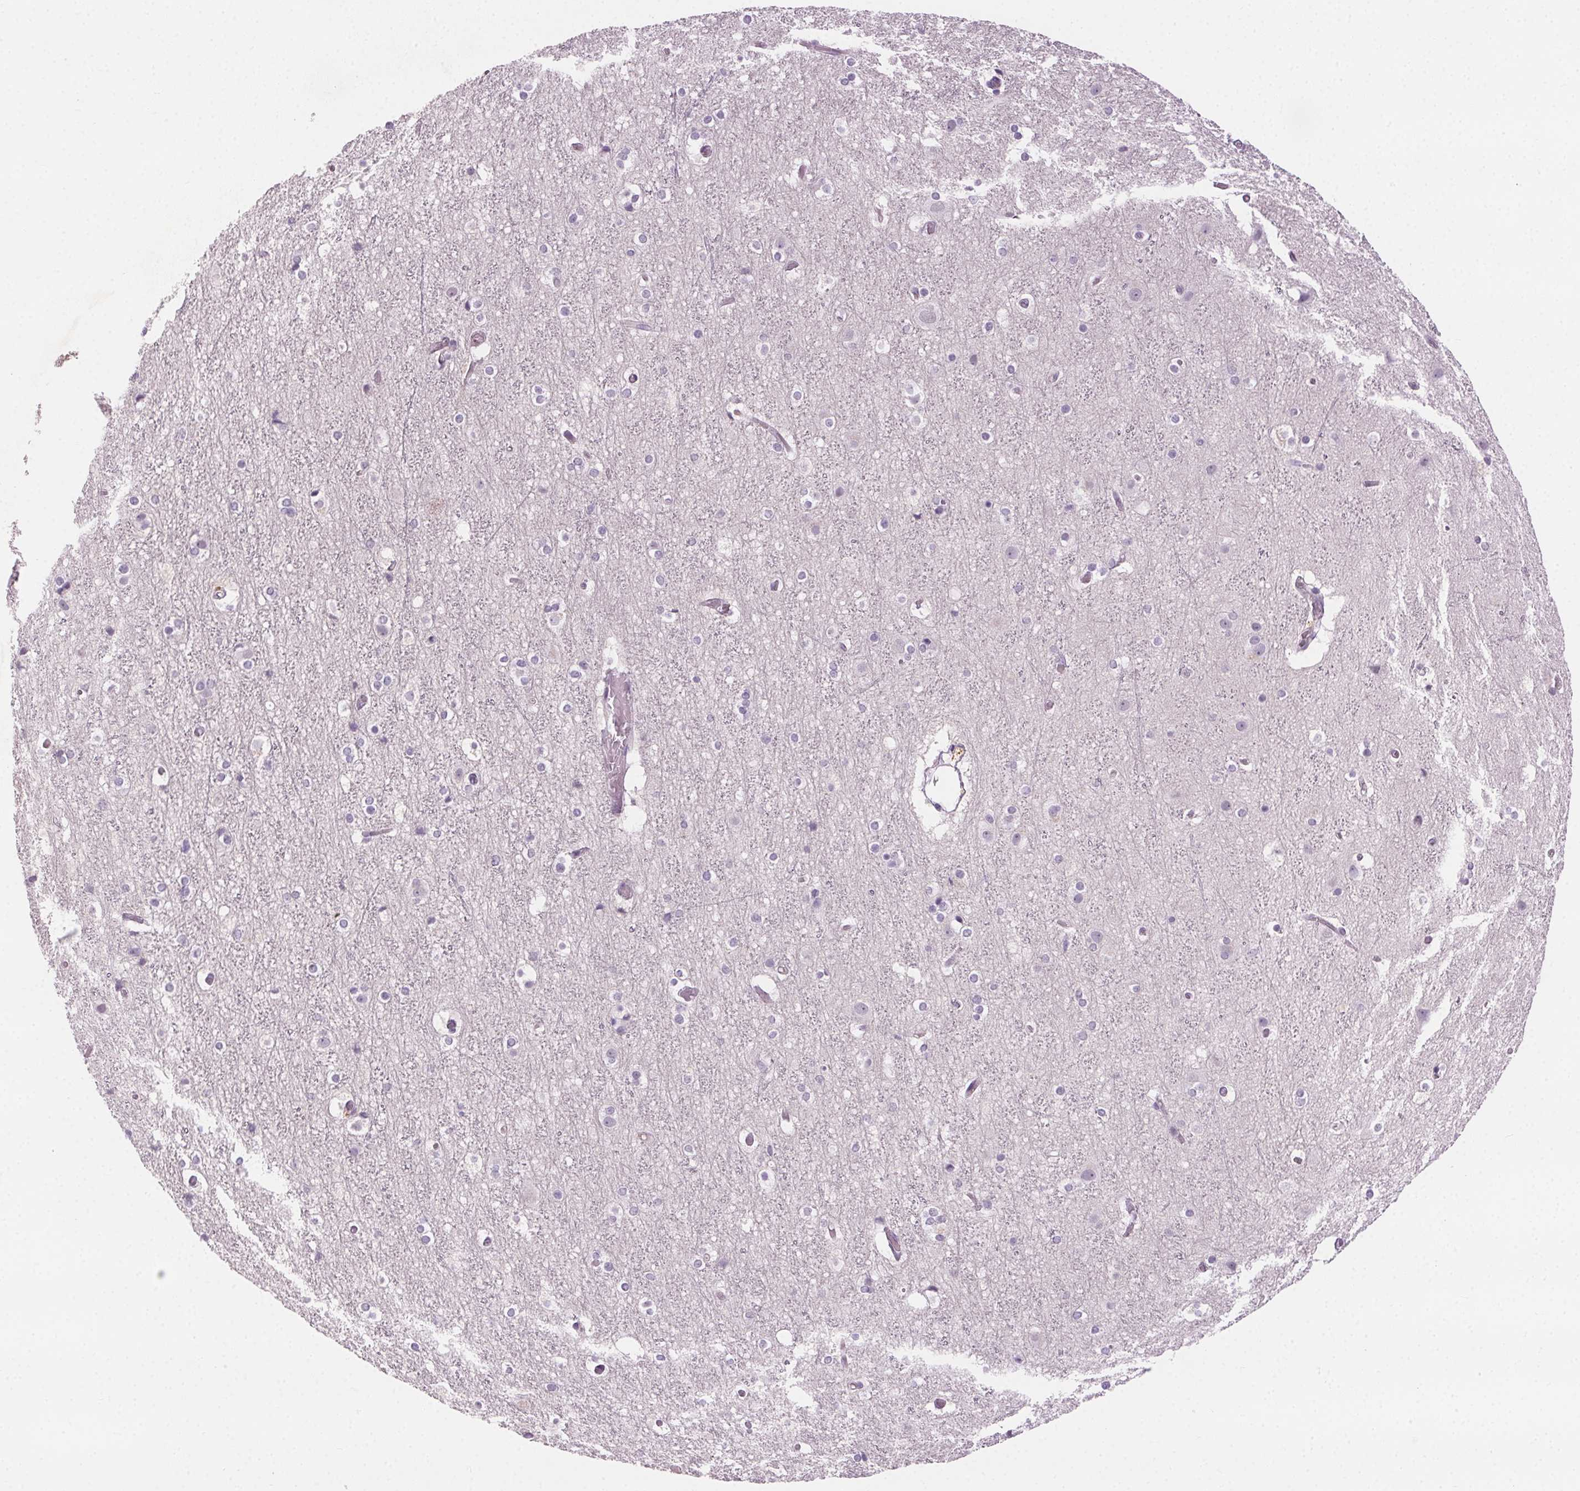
{"staining": {"intensity": "negative", "quantity": "none", "location": "none"}, "tissue": "cerebral cortex", "cell_type": "Endothelial cells", "image_type": "normal", "snomed": [{"axis": "morphology", "description": "Normal tissue, NOS"}, {"axis": "topography", "description": "Cerebral cortex"}], "caption": "Immunohistochemistry image of benign cerebral cortex stained for a protein (brown), which exhibits no staining in endothelial cells. (DAB IHC visualized using brightfield microscopy, high magnification).", "gene": "HSF5", "patient": {"sex": "female", "age": 52}}